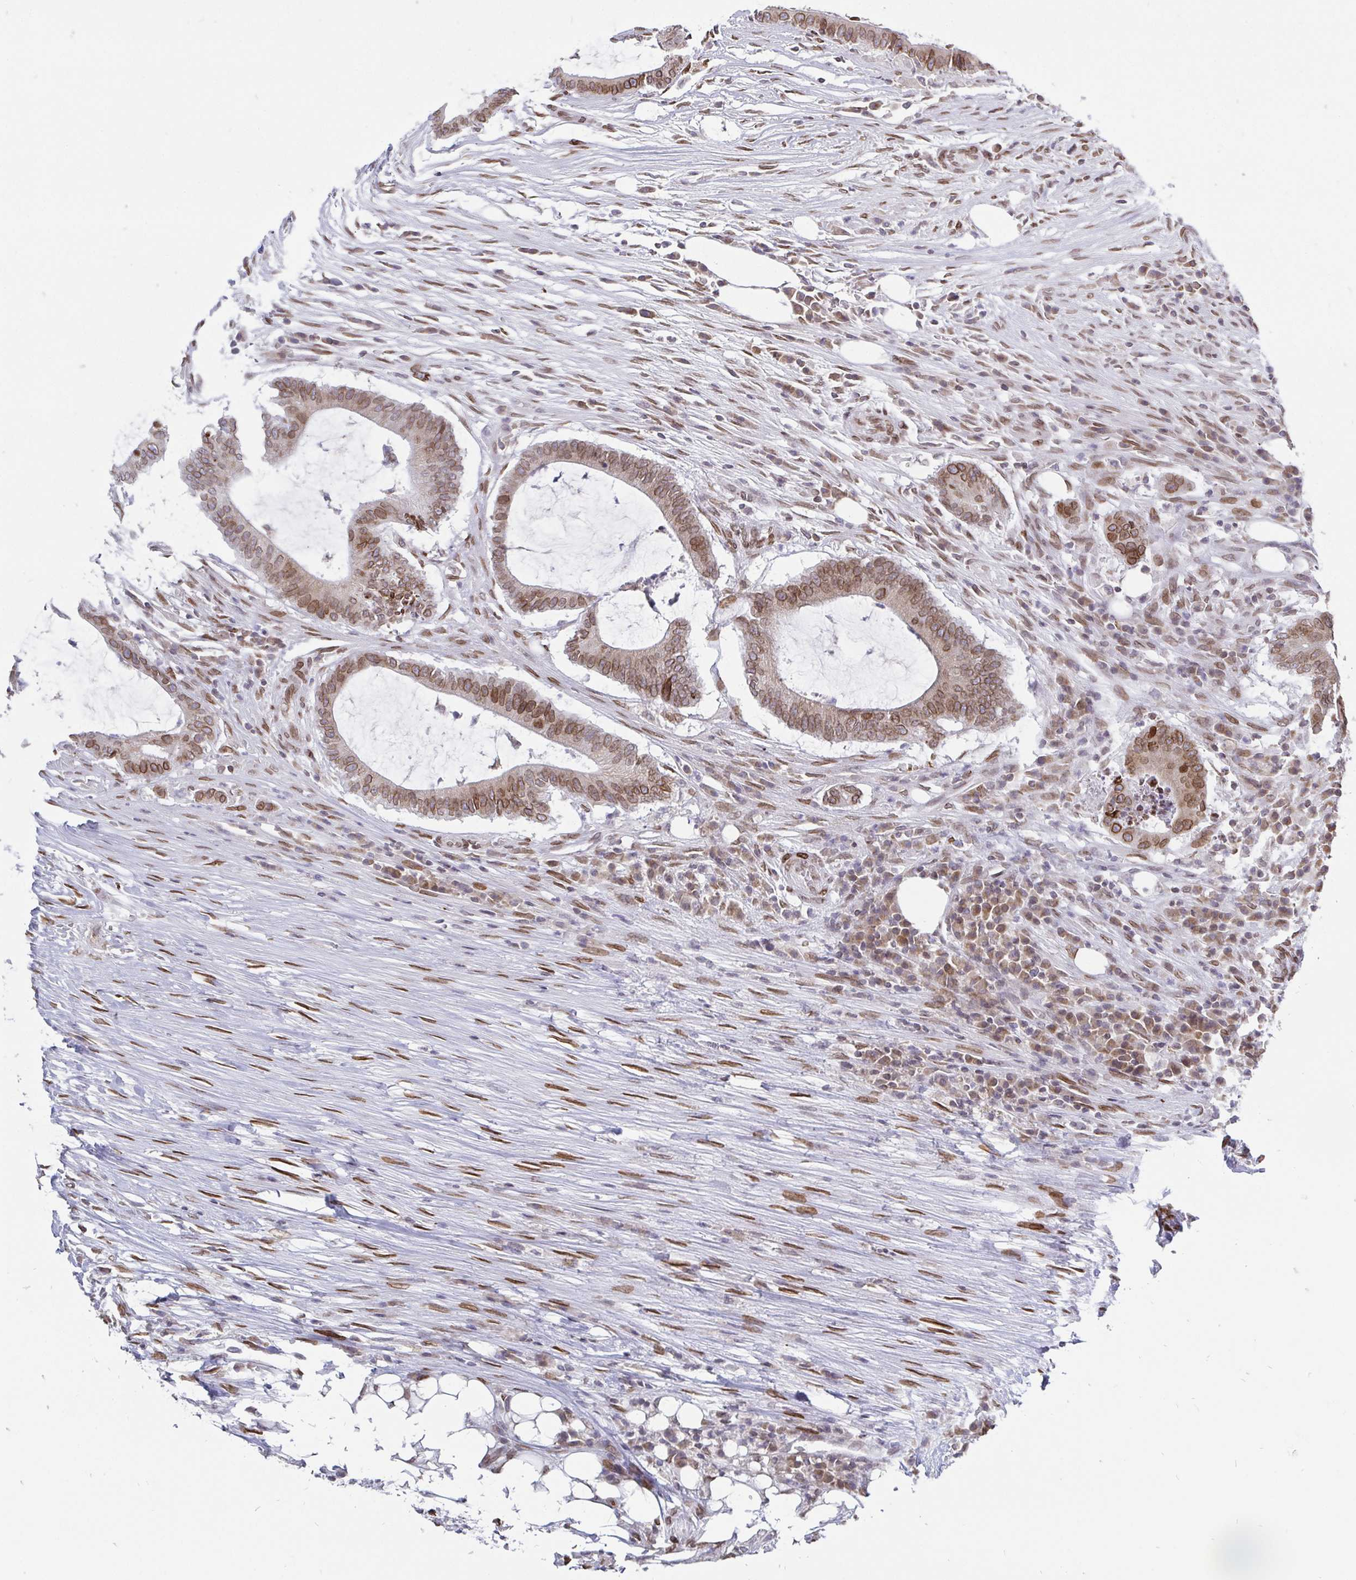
{"staining": {"intensity": "moderate", "quantity": ">75%", "location": "cytoplasmic/membranous,nuclear"}, "tissue": "colorectal cancer", "cell_type": "Tumor cells", "image_type": "cancer", "snomed": [{"axis": "morphology", "description": "Adenocarcinoma, NOS"}, {"axis": "topography", "description": "Colon"}], "caption": "A micrograph of colorectal adenocarcinoma stained for a protein reveals moderate cytoplasmic/membranous and nuclear brown staining in tumor cells. The staining is performed using DAB brown chromogen to label protein expression. The nuclei are counter-stained blue using hematoxylin.", "gene": "EMD", "patient": {"sex": "female", "age": 43}}